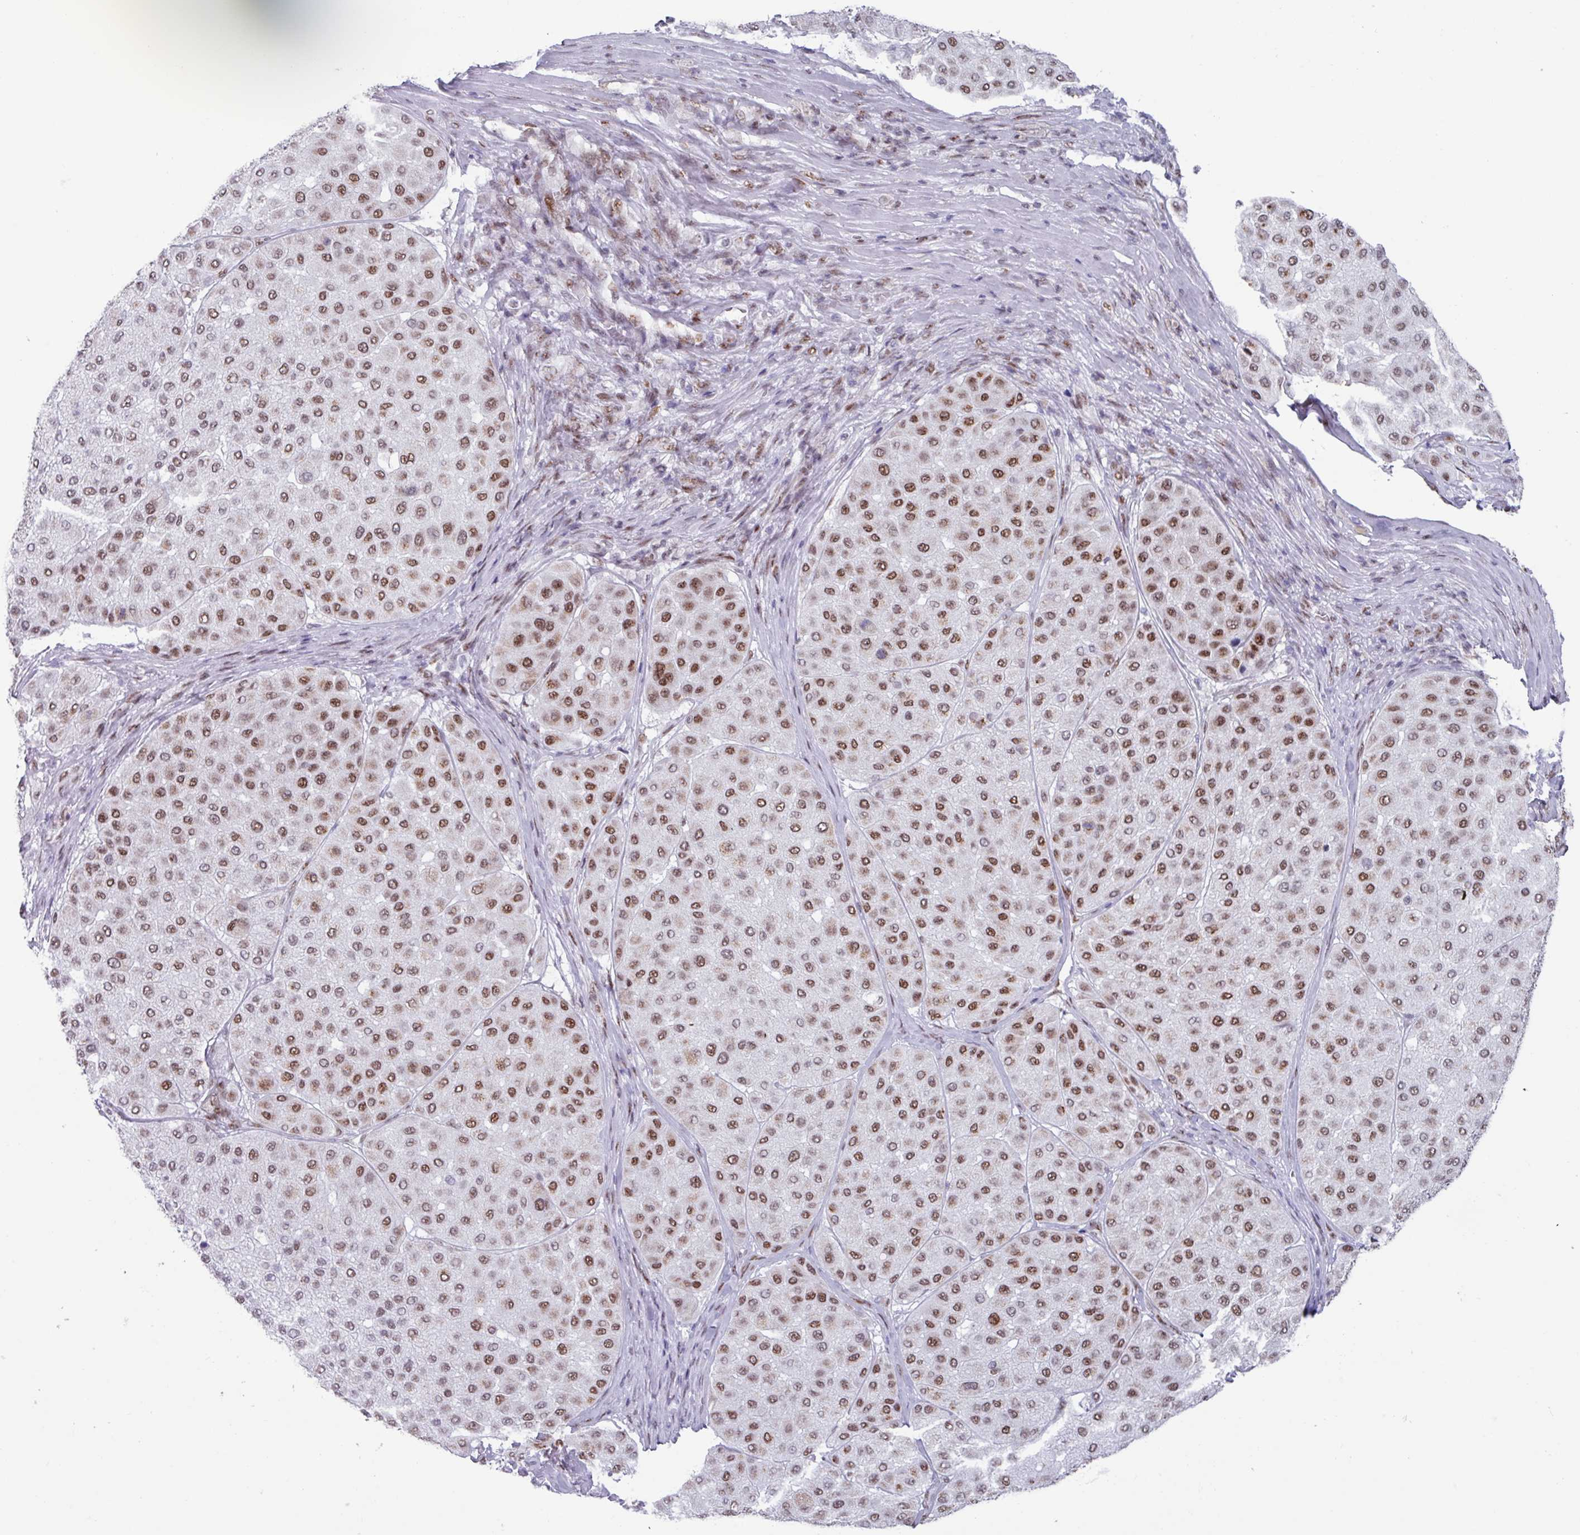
{"staining": {"intensity": "moderate", "quantity": ">75%", "location": "nuclear"}, "tissue": "melanoma", "cell_type": "Tumor cells", "image_type": "cancer", "snomed": [{"axis": "morphology", "description": "Malignant melanoma, Metastatic site"}, {"axis": "topography", "description": "Smooth muscle"}], "caption": "A high-resolution photomicrograph shows immunohistochemistry (IHC) staining of melanoma, which exhibits moderate nuclear expression in approximately >75% of tumor cells.", "gene": "PUF60", "patient": {"sex": "male", "age": 41}}